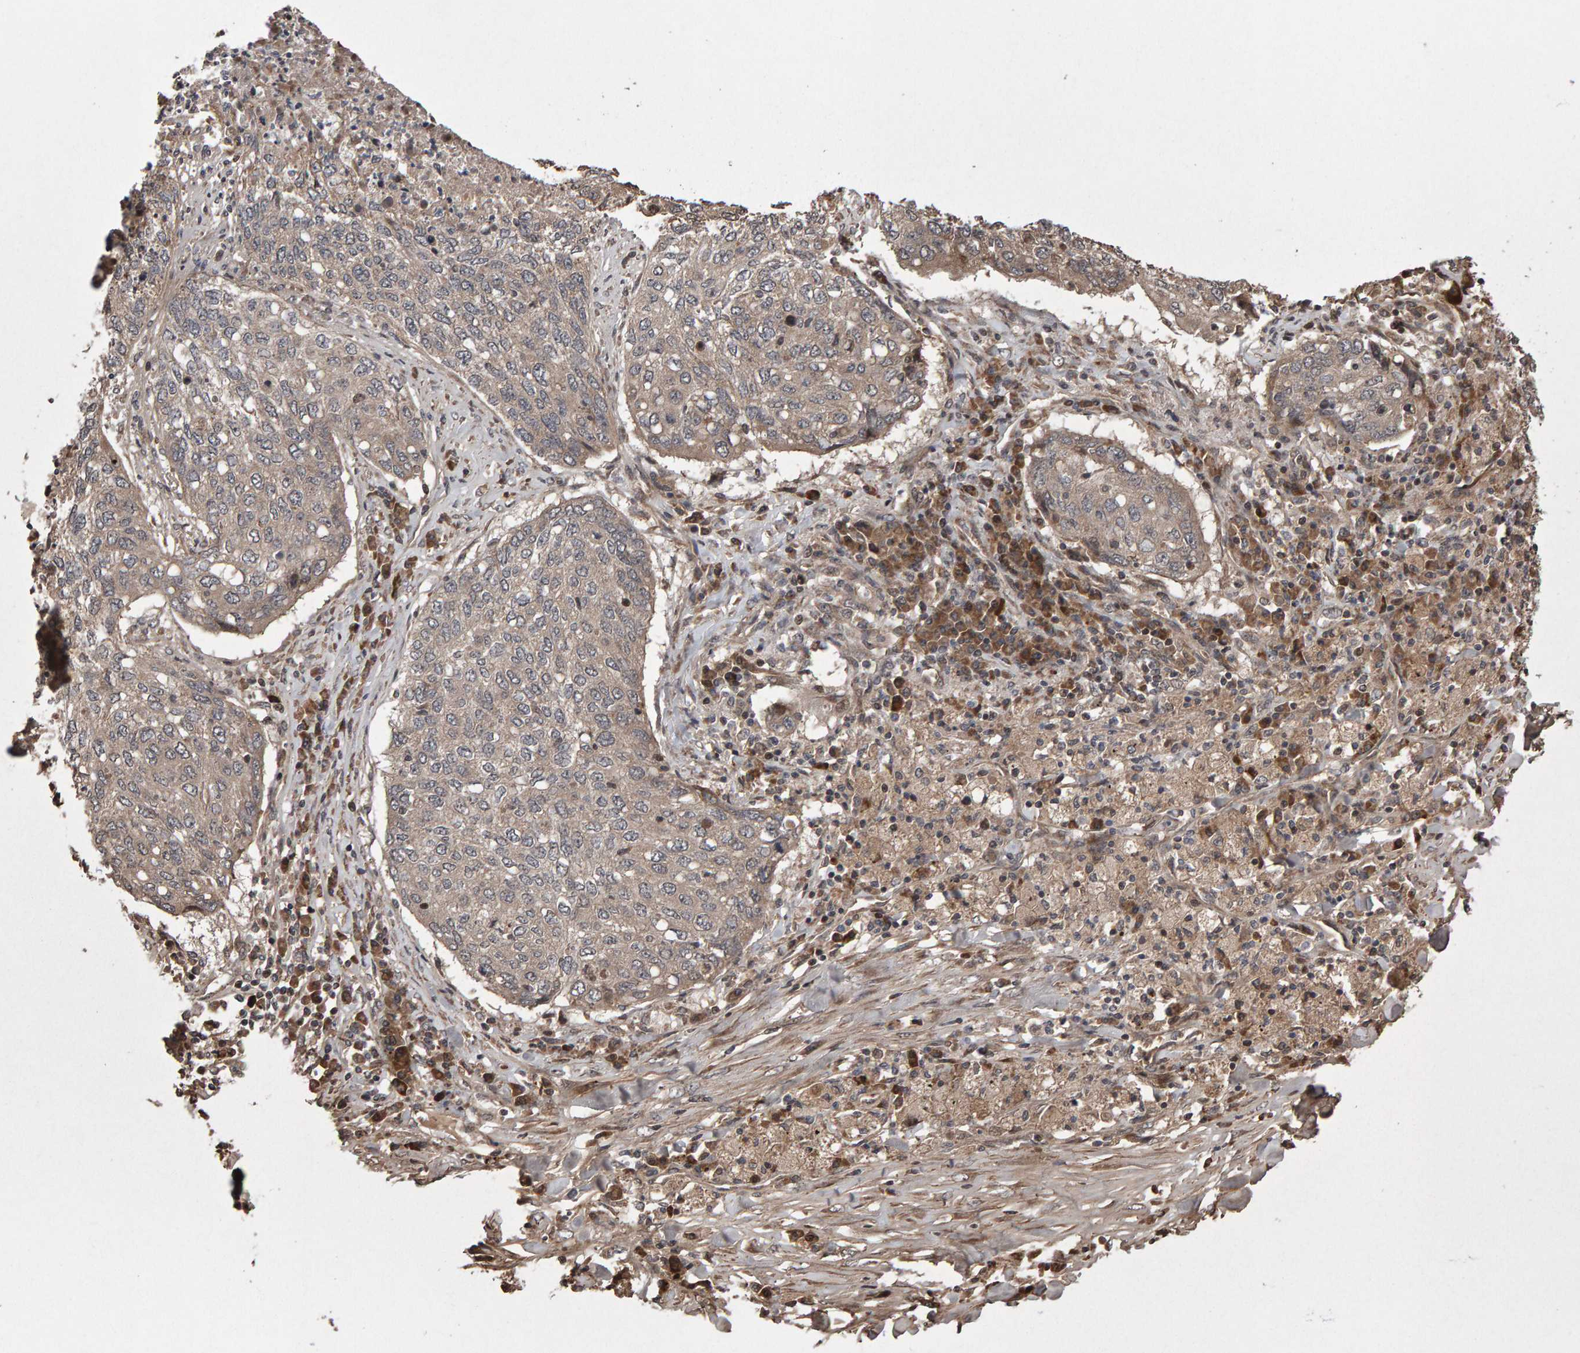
{"staining": {"intensity": "weak", "quantity": ">75%", "location": "cytoplasmic/membranous"}, "tissue": "lung cancer", "cell_type": "Tumor cells", "image_type": "cancer", "snomed": [{"axis": "morphology", "description": "Squamous cell carcinoma, NOS"}, {"axis": "topography", "description": "Lung"}], "caption": "IHC image of human lung squamous cell carcinoma stained for a protein (brown), which demonstrates low levels of weak cytoplasmic/membranous staining in about >75% of tumor cells.", "gene": "PECR", "patient": {"sex": "female", "age": 63}}